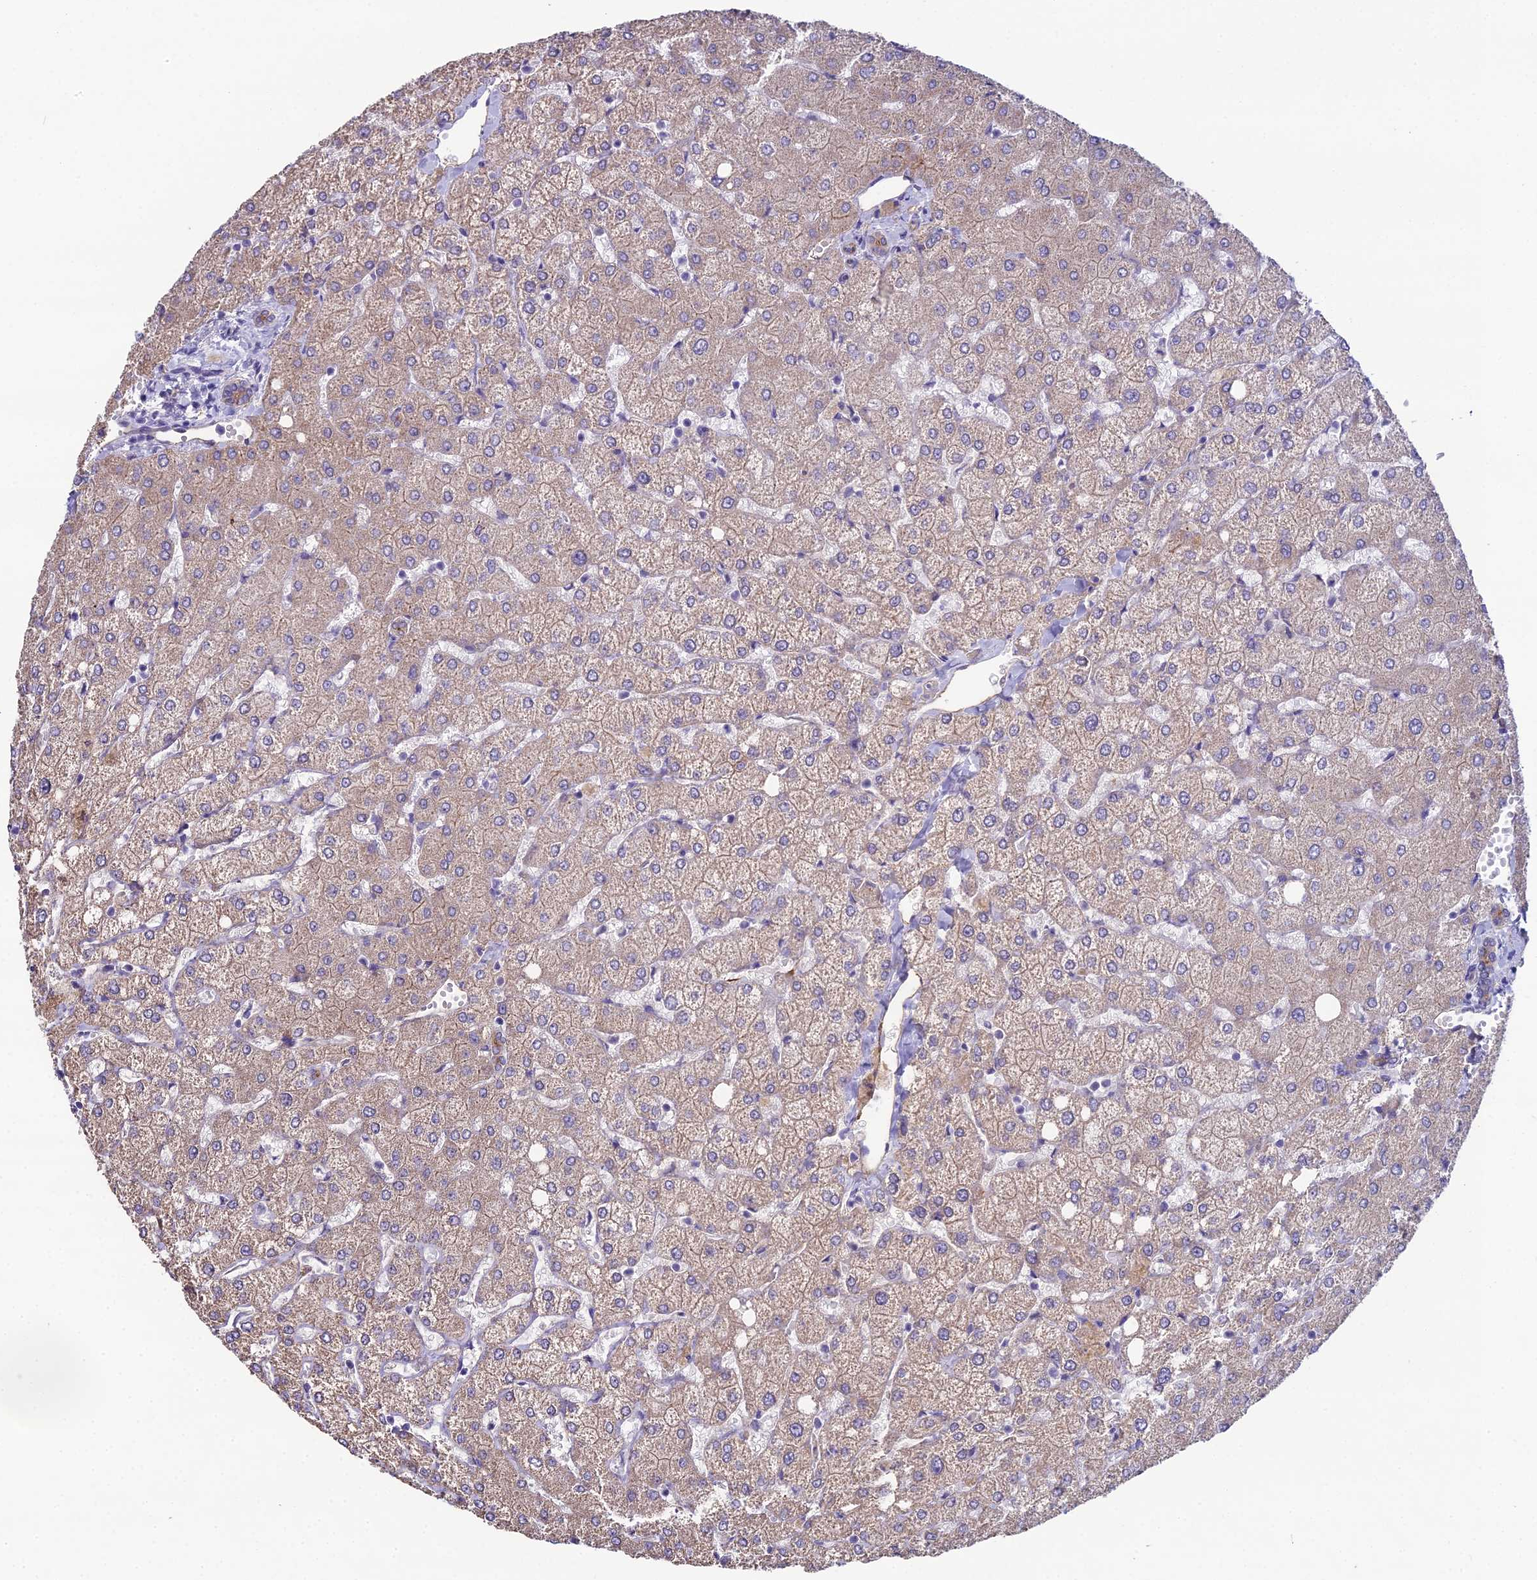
{"staining": {"intensity": "weak", "quantity": ">75%", "location": "cytoplasmic/membranous"}, "tissue": "liver", "cell_type": "Cholangiocytes", "image_type": "normal", "snomed": [{"axis": "morphology", "description": "Normal tissue, NOS"}, {"axis": "topography", "description": "Liver"}], "caption": "Immunohistochemical staining of benign liver demonstrates low levels of weak cytoplasmic/membranous expression in about >75% of cholangiocytes.", "gene": "CFAP47", "patient": {"sex": "female", "age": 54}}